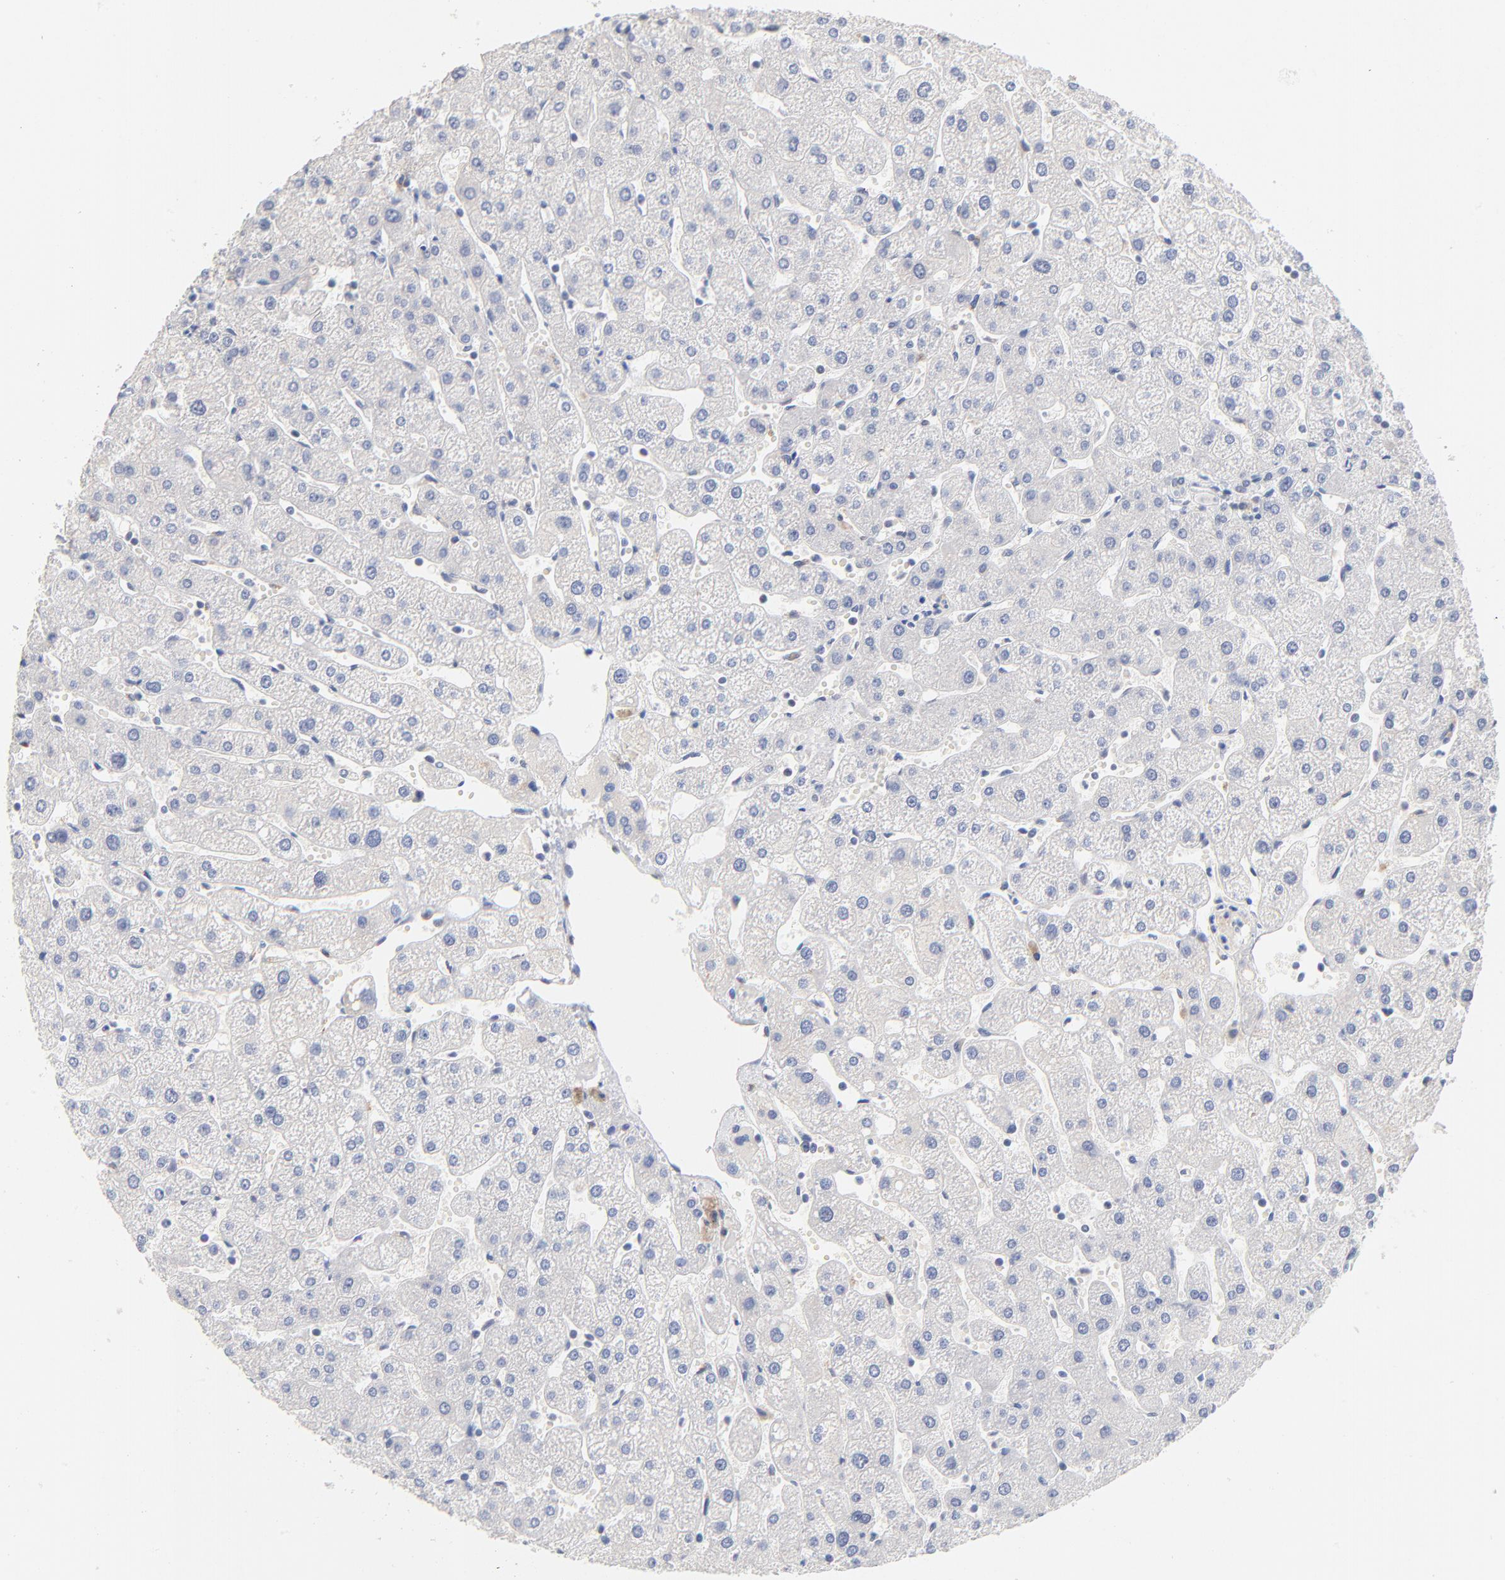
{"staining": {"intensity": "negative", "quantity": "none", "location": "none"}, "tissue": "liver", "cell_type": "Cholangiocytes", "image_type": "normal", "snomed": [{"axis": "morphology", "description": "Normal tissue, NOS"}, {"axis": "topography", "description": "Liver"}], "caption": "Immunohistochemistry (IHC) micrograph of normal liver: human liver stained with DAB displays no significant protein positivity in cholangiocytes.", "gene": "ORC2", "patient": {"sex": "male", "age": 67}}